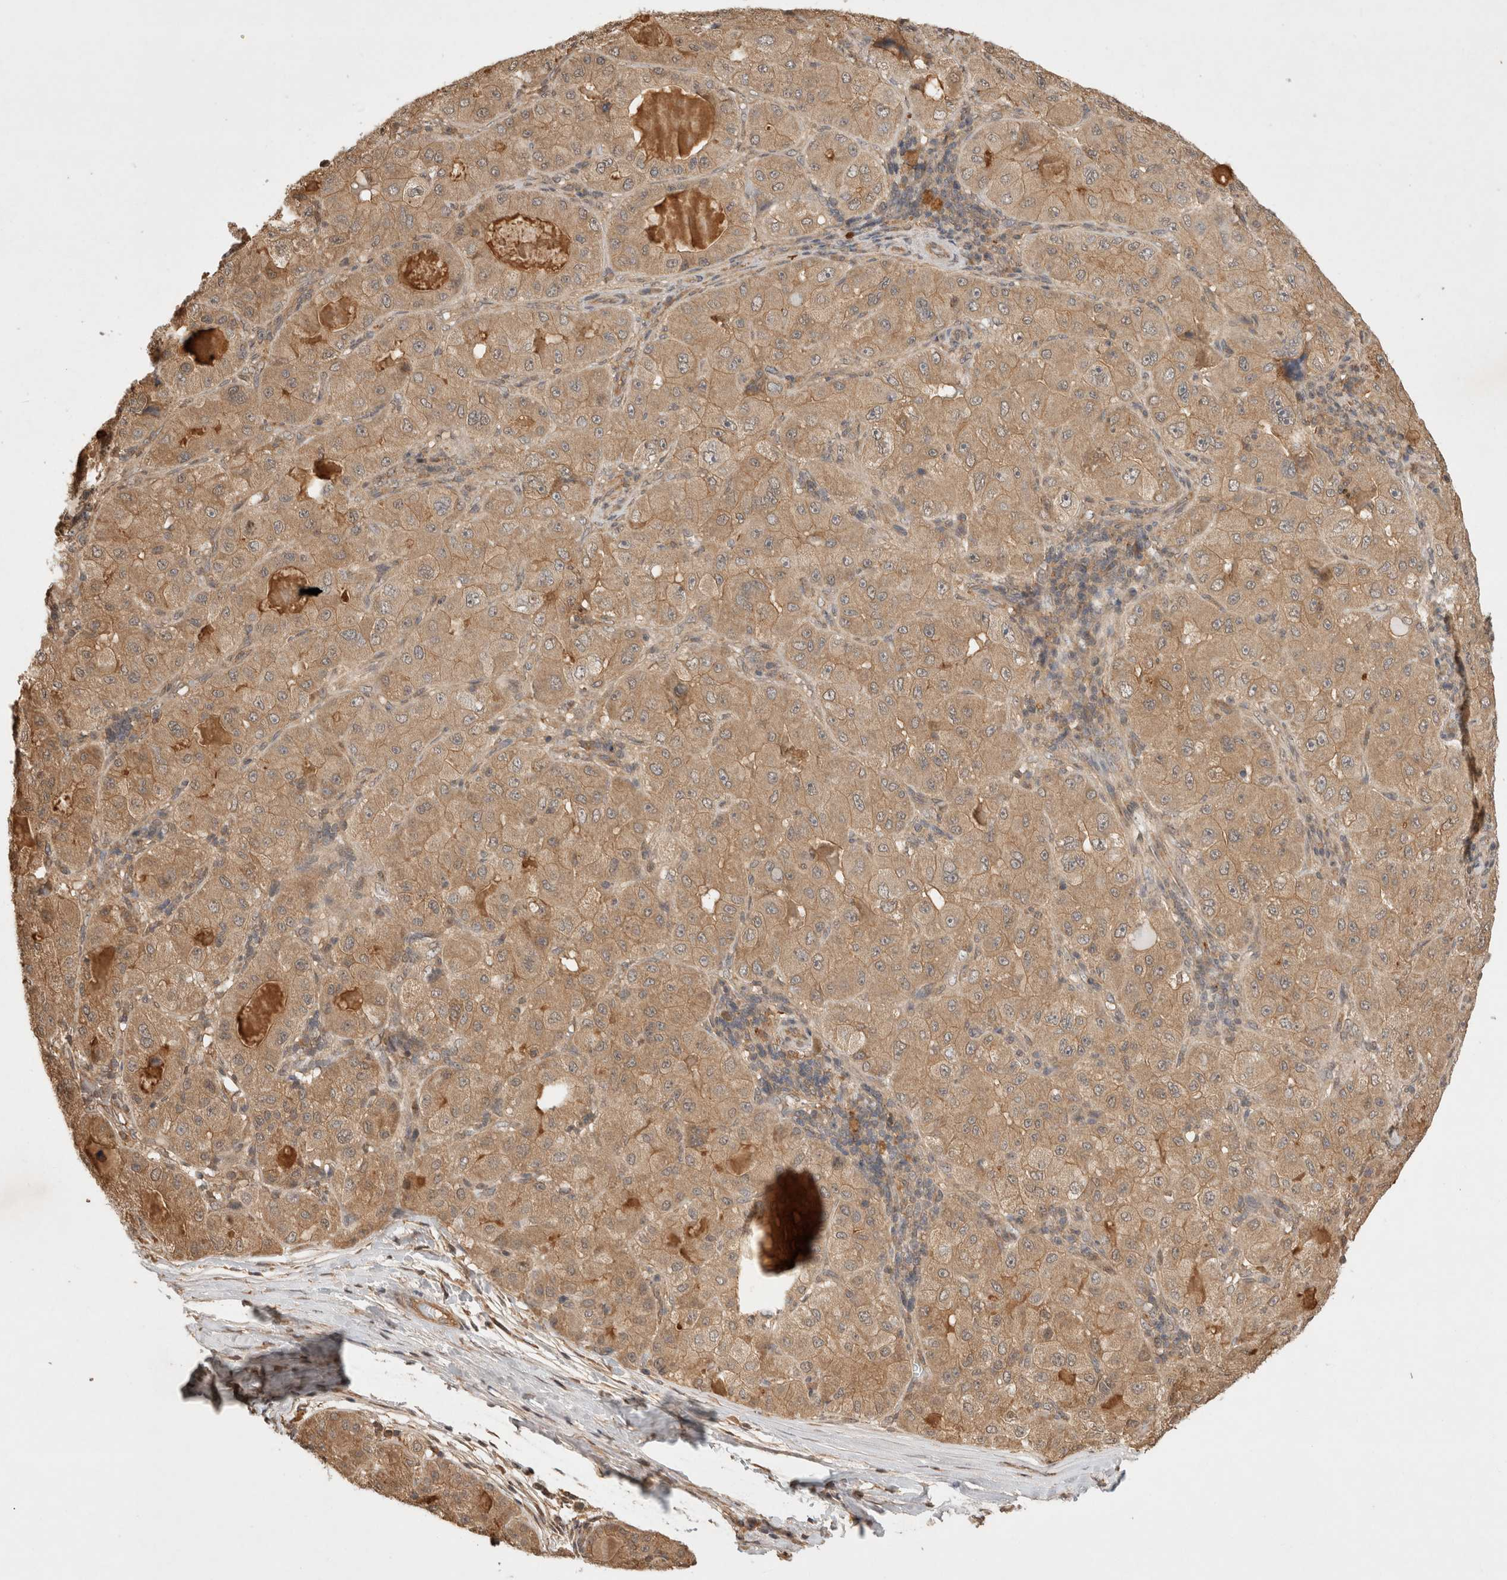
{"staining": {"intensity": "moderate", "quantity": ">75%", "location": "cytoplasmic/membranous"}, "tissue": "liver cancer", "cell_type": "Tumor cells", "image_type": "cancer", "snomed": [{"axis": "morphology", "description": "Carcinoma, Hepatocellular, NOS"}, {"axis": "topography", "description": "Liver"}], "caption": "Human hepatocellular carcinoma (liver) stained for a protein (brown) reveals moderate cytoplasmic/membranous positive positivity in approximately >75% of tumor cells.", "gene": "PRMT3", "patient": {"sex": "male", "age": 80}}